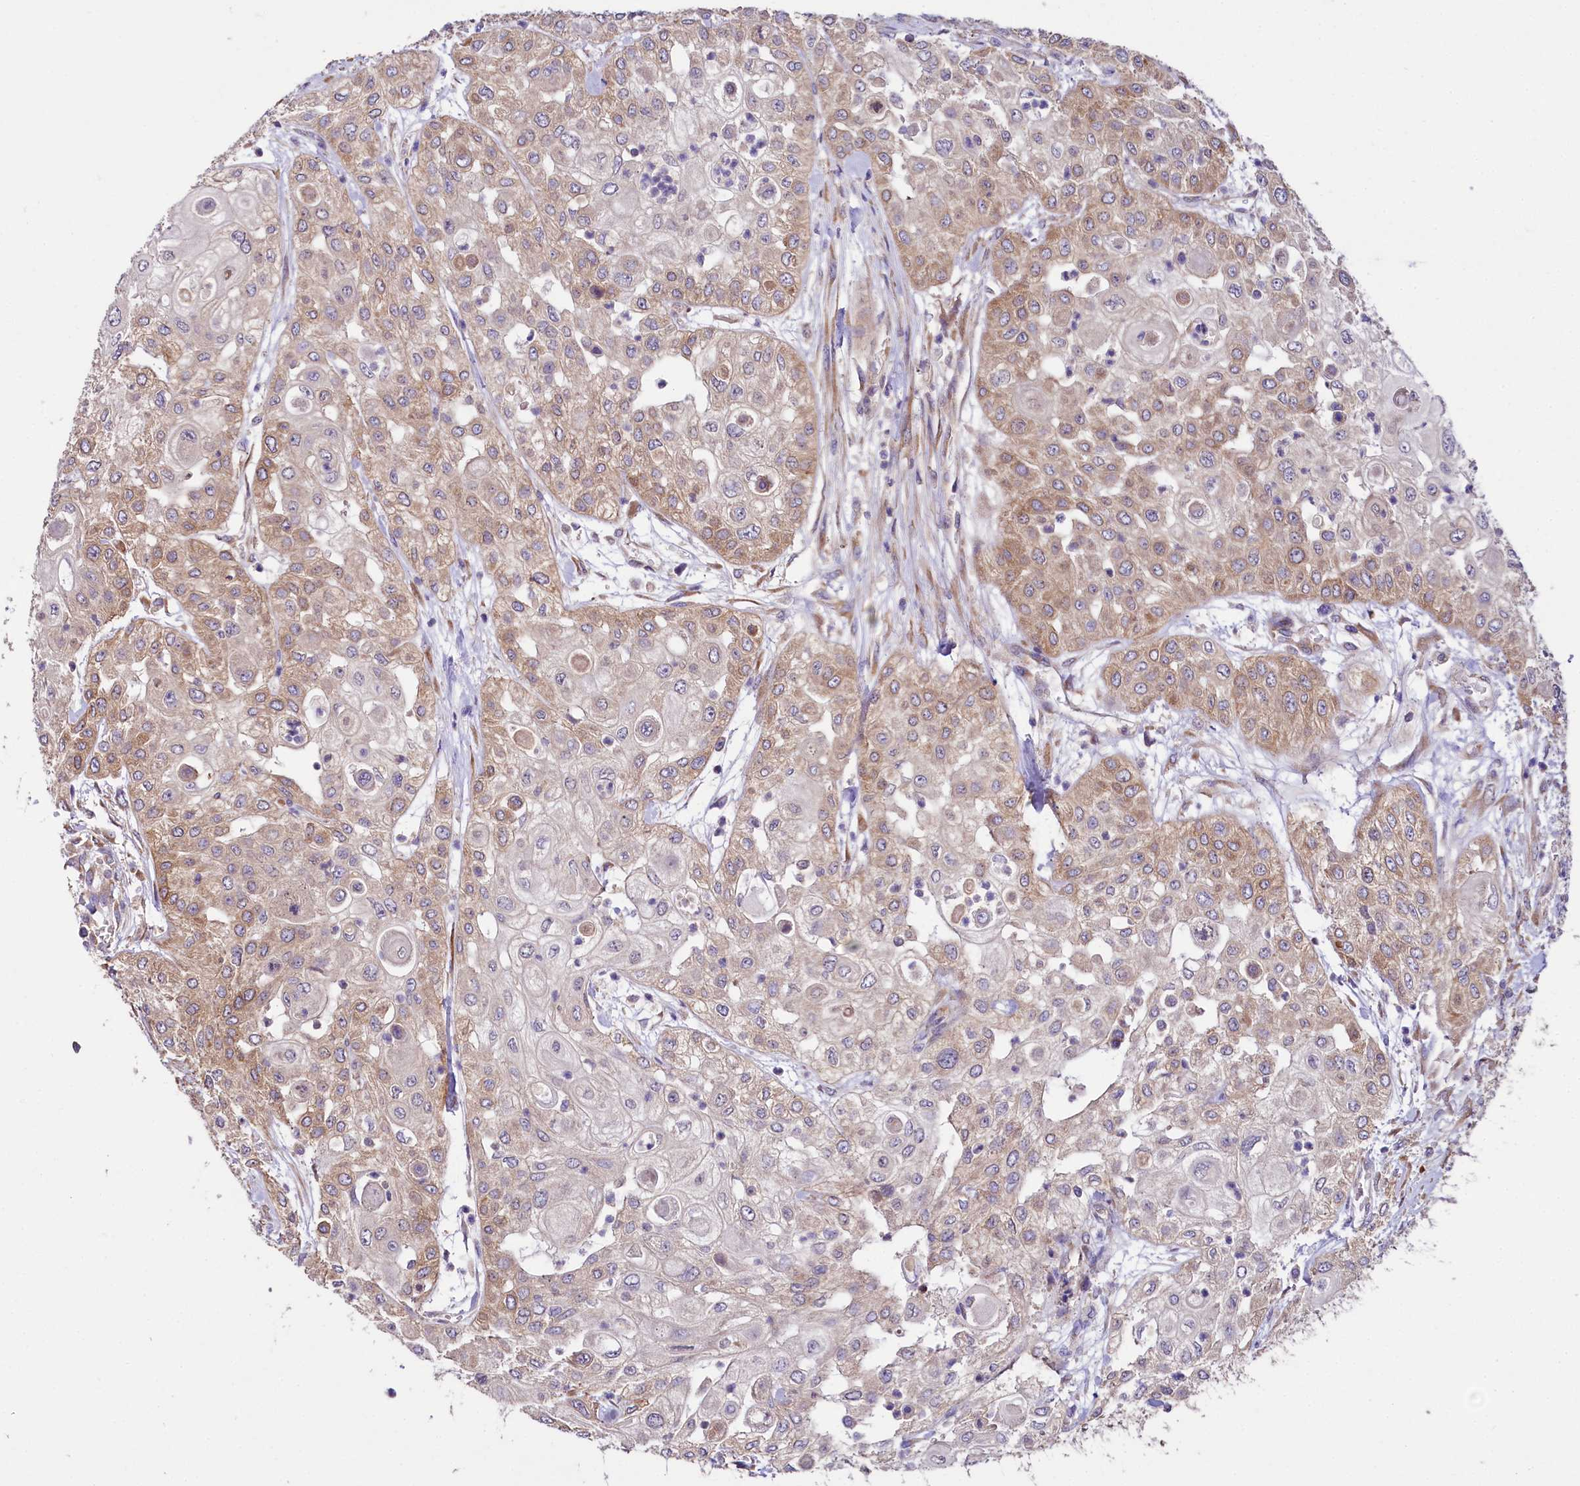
{"staining": {"intensity": "moderate", "quantity": "25%-75%", "location": "cytoplasmic/membranous"}, "tissue": "urothelial cancer", "cell_type": "Tumor cells", "image_type": "cancer", "snomed": [{"axis": "morphology", "description": "Urothelial carcinoma, High grade"}, {"axis": "topography", "description": "Urinary bladder"}], "caption": "Immunohistochemical staining of human urothelial cancer reveals medium levels of moderate cytoplasmic/membranous staining in about 25%-75% of tumor cells. Using DAB (brown) and hematoxylin (blue) stains, captured at high magnification using brightfield microscopy.", "gene": "SPATS2", "patient": {"sex": "female", "age": 79}}